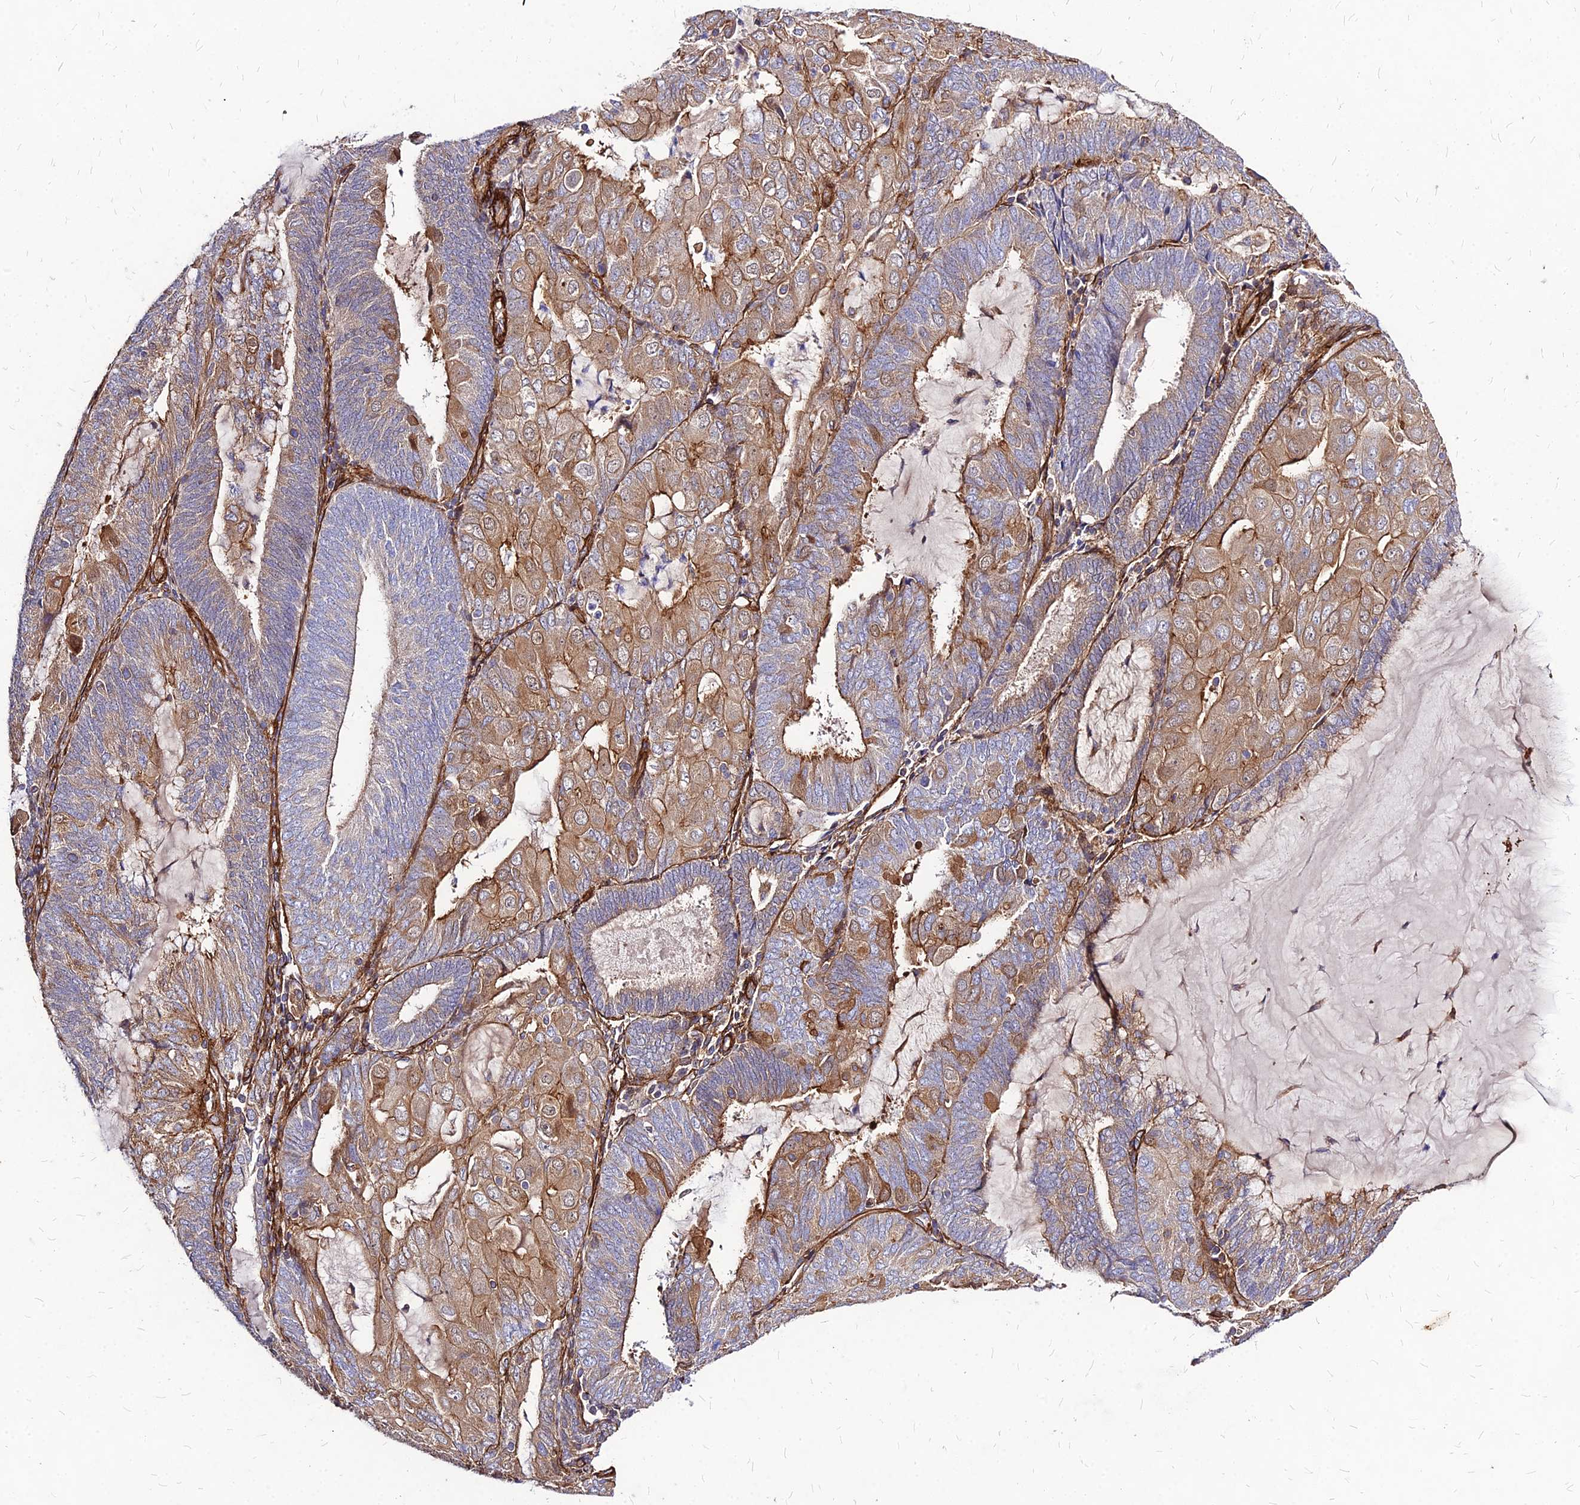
{"staining": {"intensity": "moderate", "quantity": "25%-75%", "location": "cytoplasmic/membranous"}, "tissue": "endometrial cancer", "cell_type": "Tumor cells", "image_type": "cancer", "snomed": [{"axis": "morphology", "description": "Adenocarcinoma, NOS"}, {"axis": "topography", "description": "Endometrium"}], "caption": "A micrograph of adenocarcinoma (endometrial) stained for a protein shows moderate cytoplasmic/membranous brown staining in tumor cells. Nuclei are stained in blue.", "gene": "EFCC1", "patient": {"sex": "female", "age": 81}}